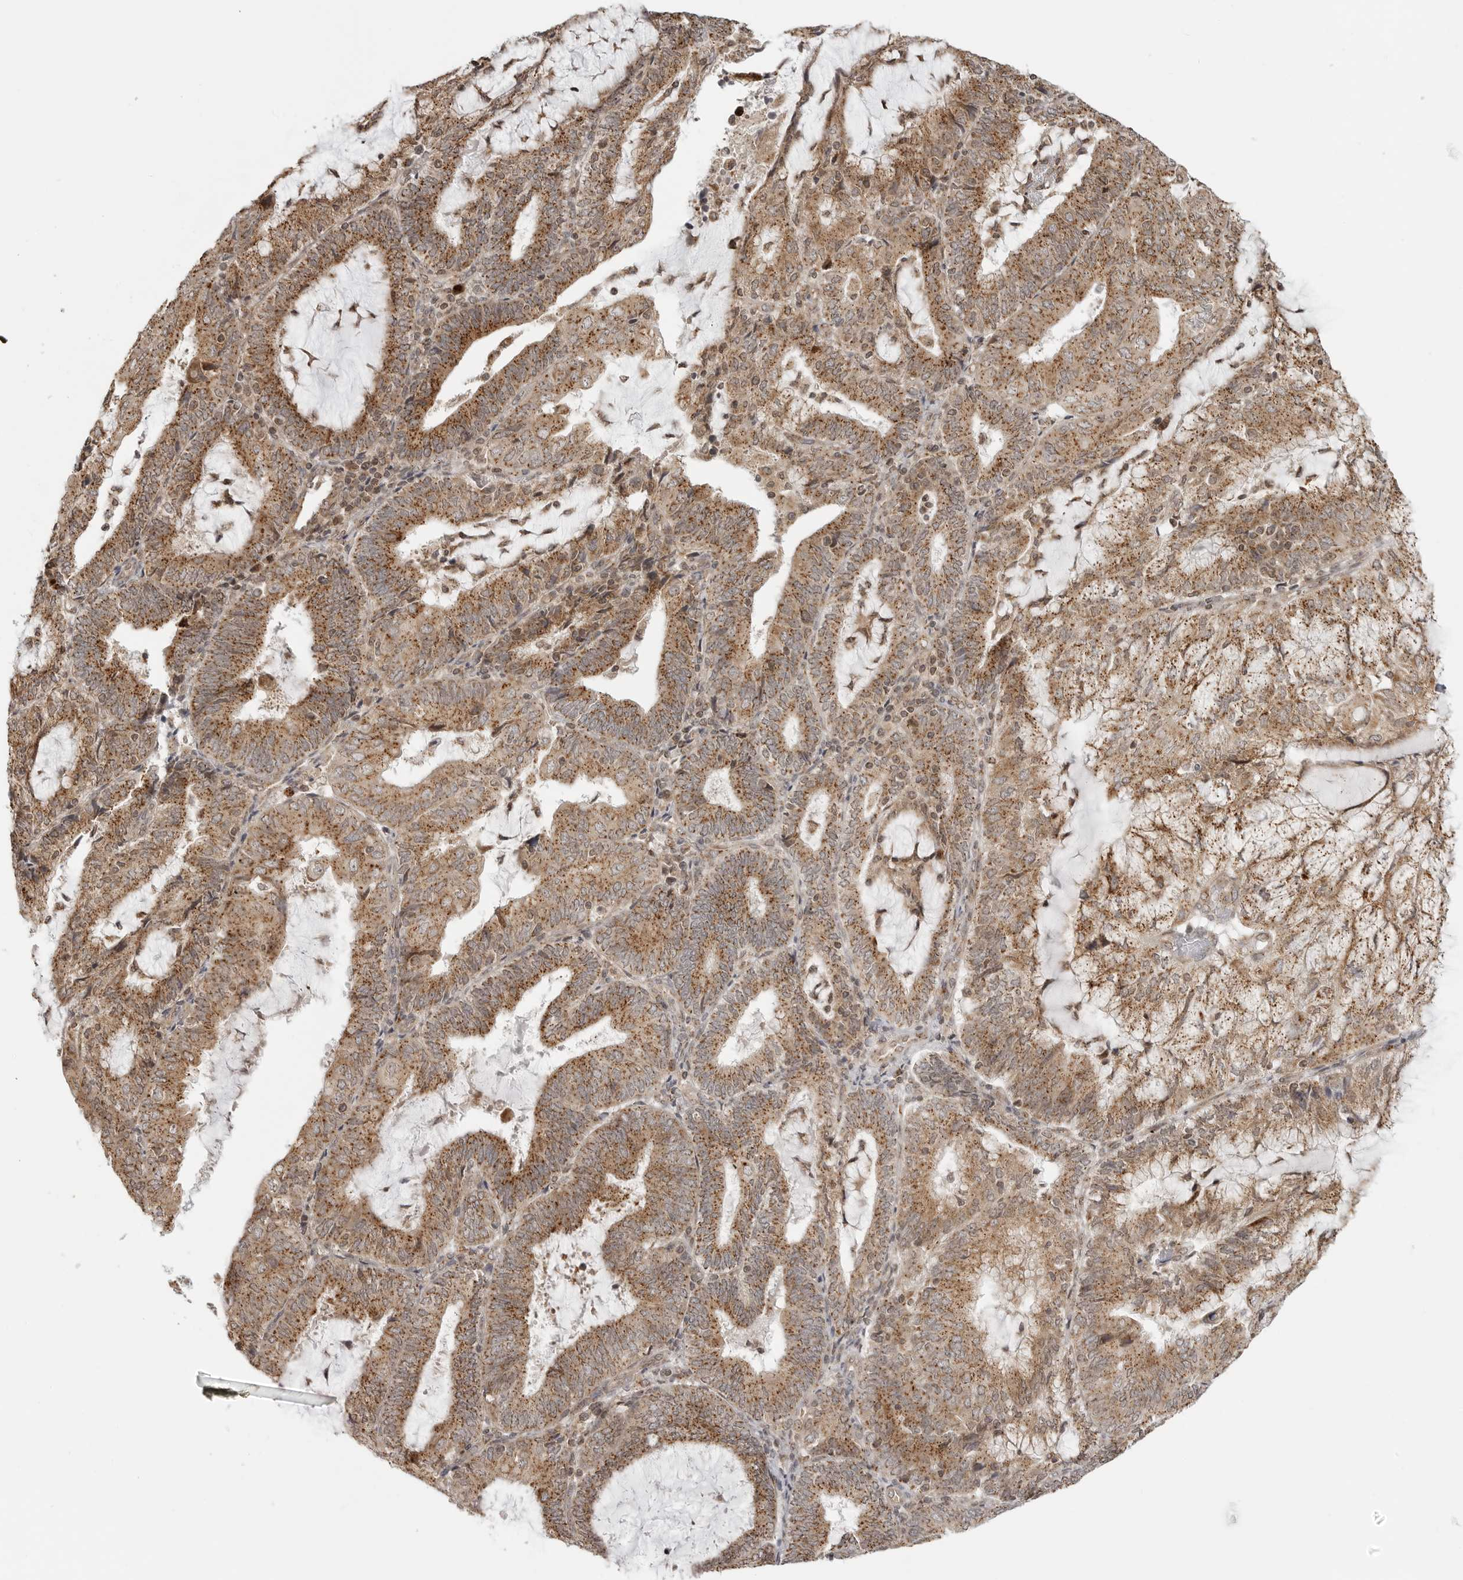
{"staining": {"intensity": "moderate", "quantity": ">75%", "location": "cytoplasmic/membranous"}, "tissue": "endometrial cancer", "cell_type": "Tumor cells", "image_type": "cancer", "snomed": [{"axis": "morphology", "description": "Adenocarcinoma, NOS"}, {"axis": "topography", "description": "Endometrium"}], "caption": "This micrograph reveals endometrial adenocarcinoma stained with immunohistochemistry to label a protein in brown. The cytoplasmic/membranous of tumor cells show moderate positivity for the protein. Nuclei are counter-stained blue.", "gene": "COPA", "patient": {"sex": "female", "age": 81}}